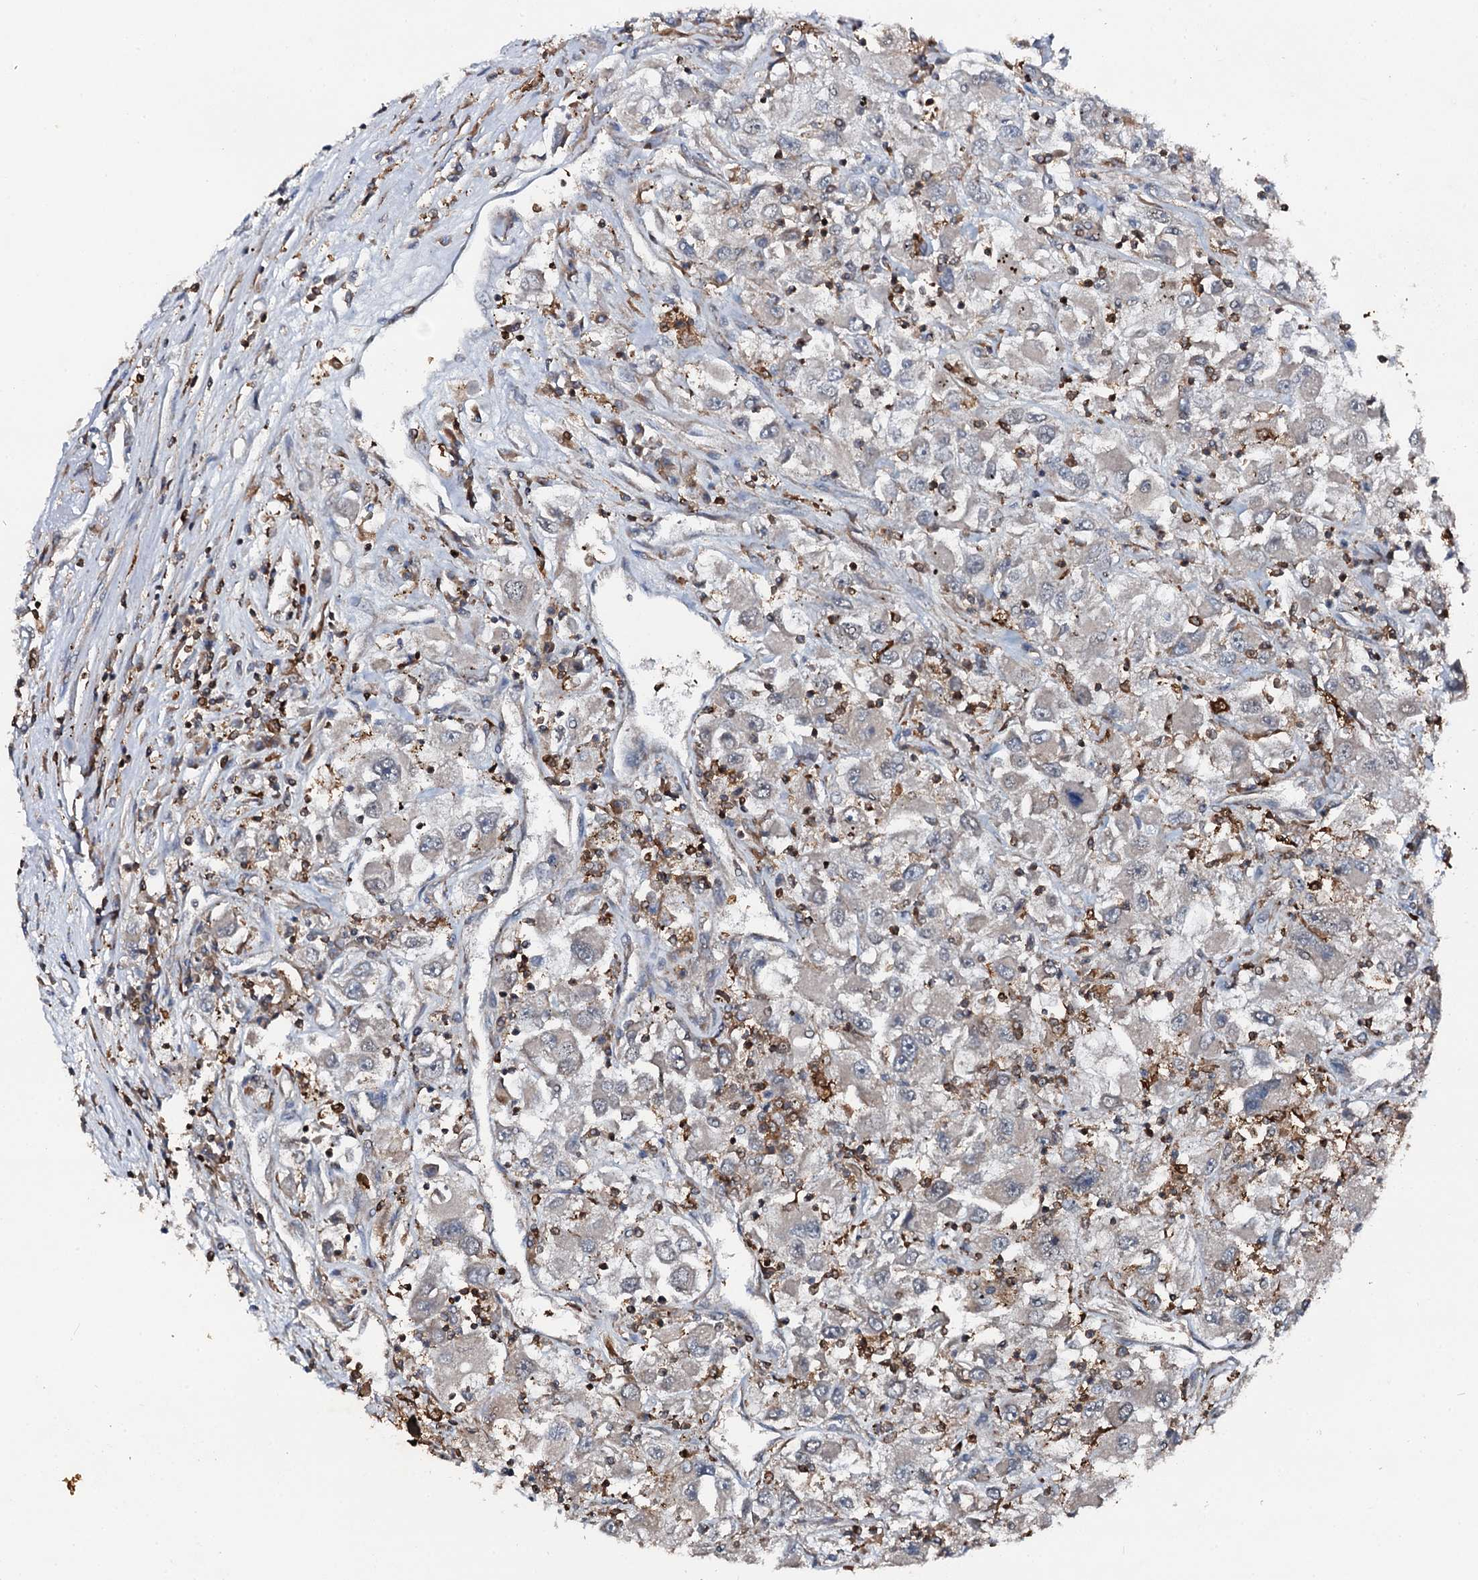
{"staining": {"intensity": "negative", "quantity": "none", "location": "none"}, "tissue": "renal cancer", "cell_type": "Tumor cells", "image_type": "cancer", "snomed": [{"axis": "morphology", "description": "Adenocarcinoma, NOS"}, {"axis": "topography", "description": "Kidney"}], "caption": "IHC photomicrograph of neoplastic tissue: adenocarcinoma (renal) stained with DAB demonstrates no significant protein expression in tumor cells.", "gene": "EDC4", "patient": {"sex": "female", "age": 52}}